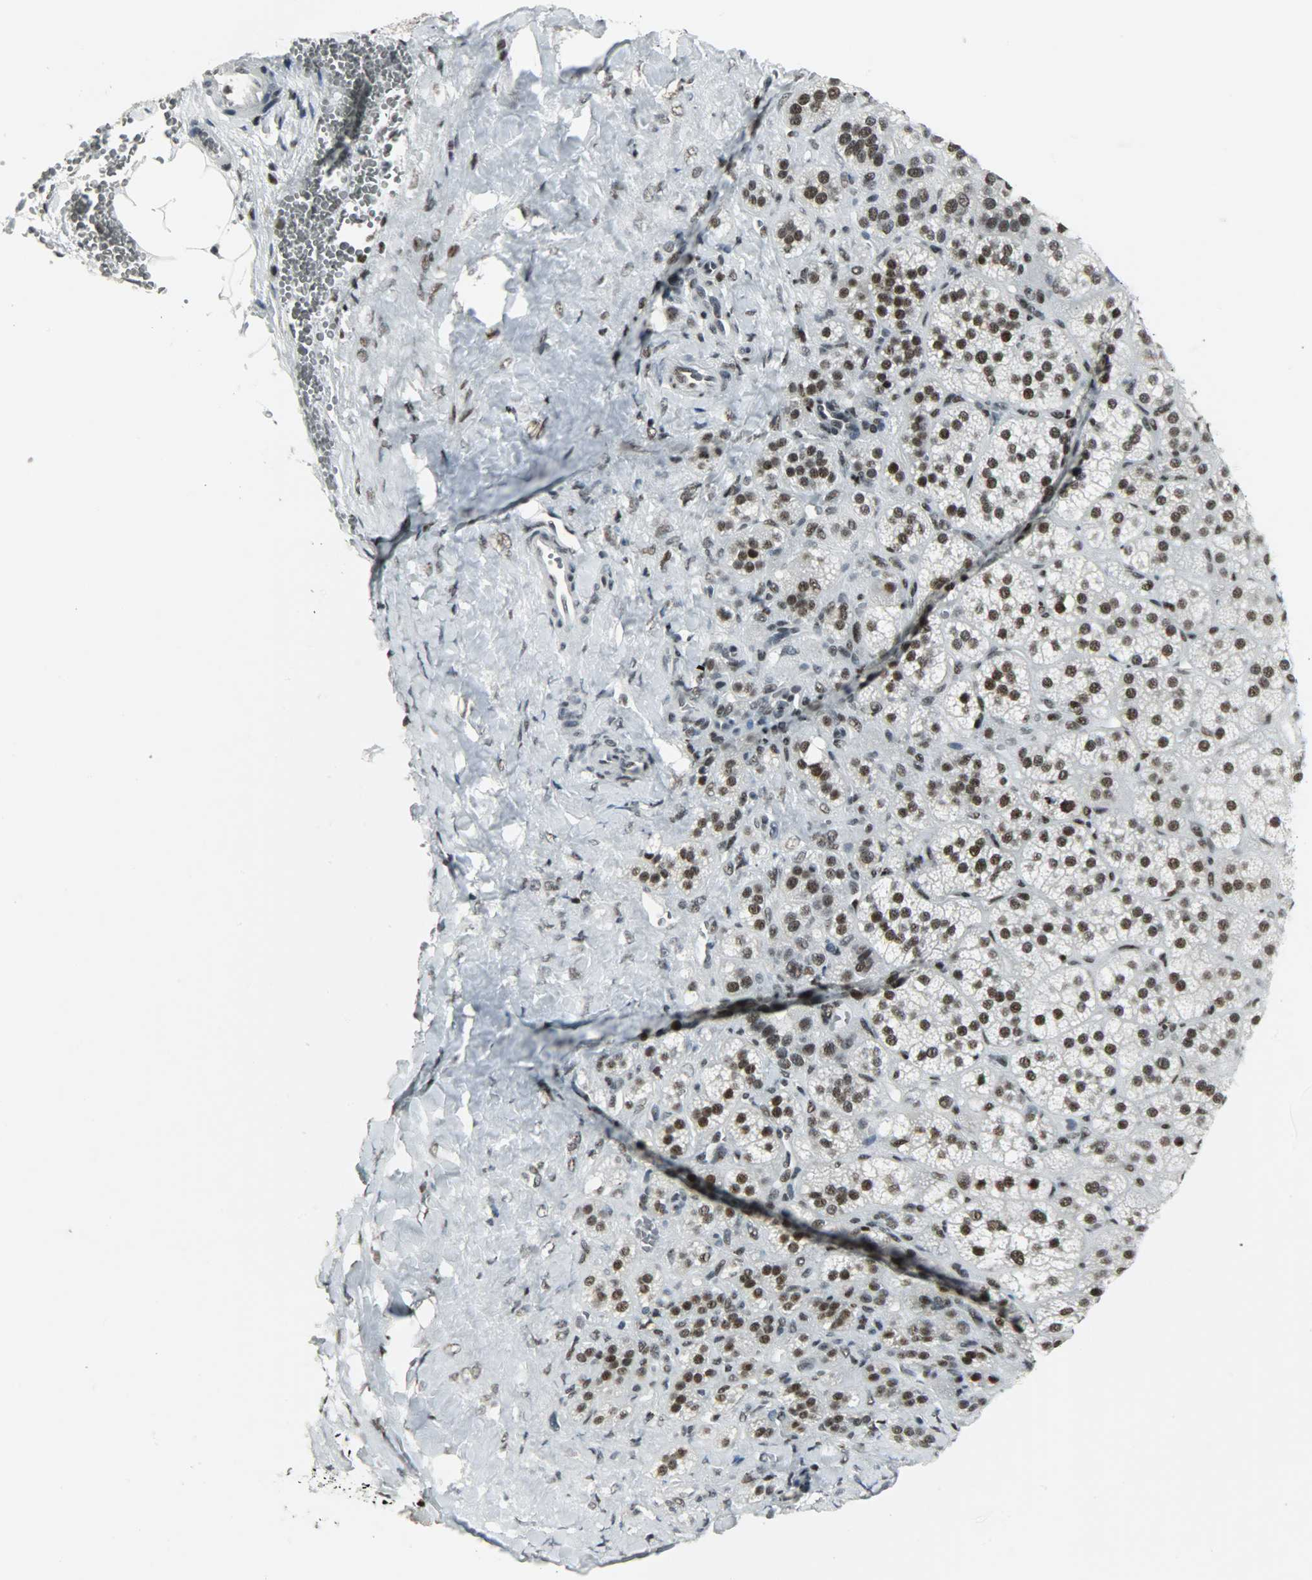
{"staining": {"intensity": "strong", "quantity": ">75%", "location": "nuclear"}, "tissue": "adrenal gland", "cell_type": "Glandular cells", "image_type": "normal", "snomed": [{"axis": "morphology", "description": "Normal tissue, NOS"}, {"axis": "topography", "description": "Adrenal gland"}], "caption": "This micrograph reveals immunohistochemistry staining of unremarkable human adrenal gland, with high strong nuclear positivity in about >75% of glandular cells.", "gene": "SNRPA", "patient": {"sex": "female", "age": 71}}